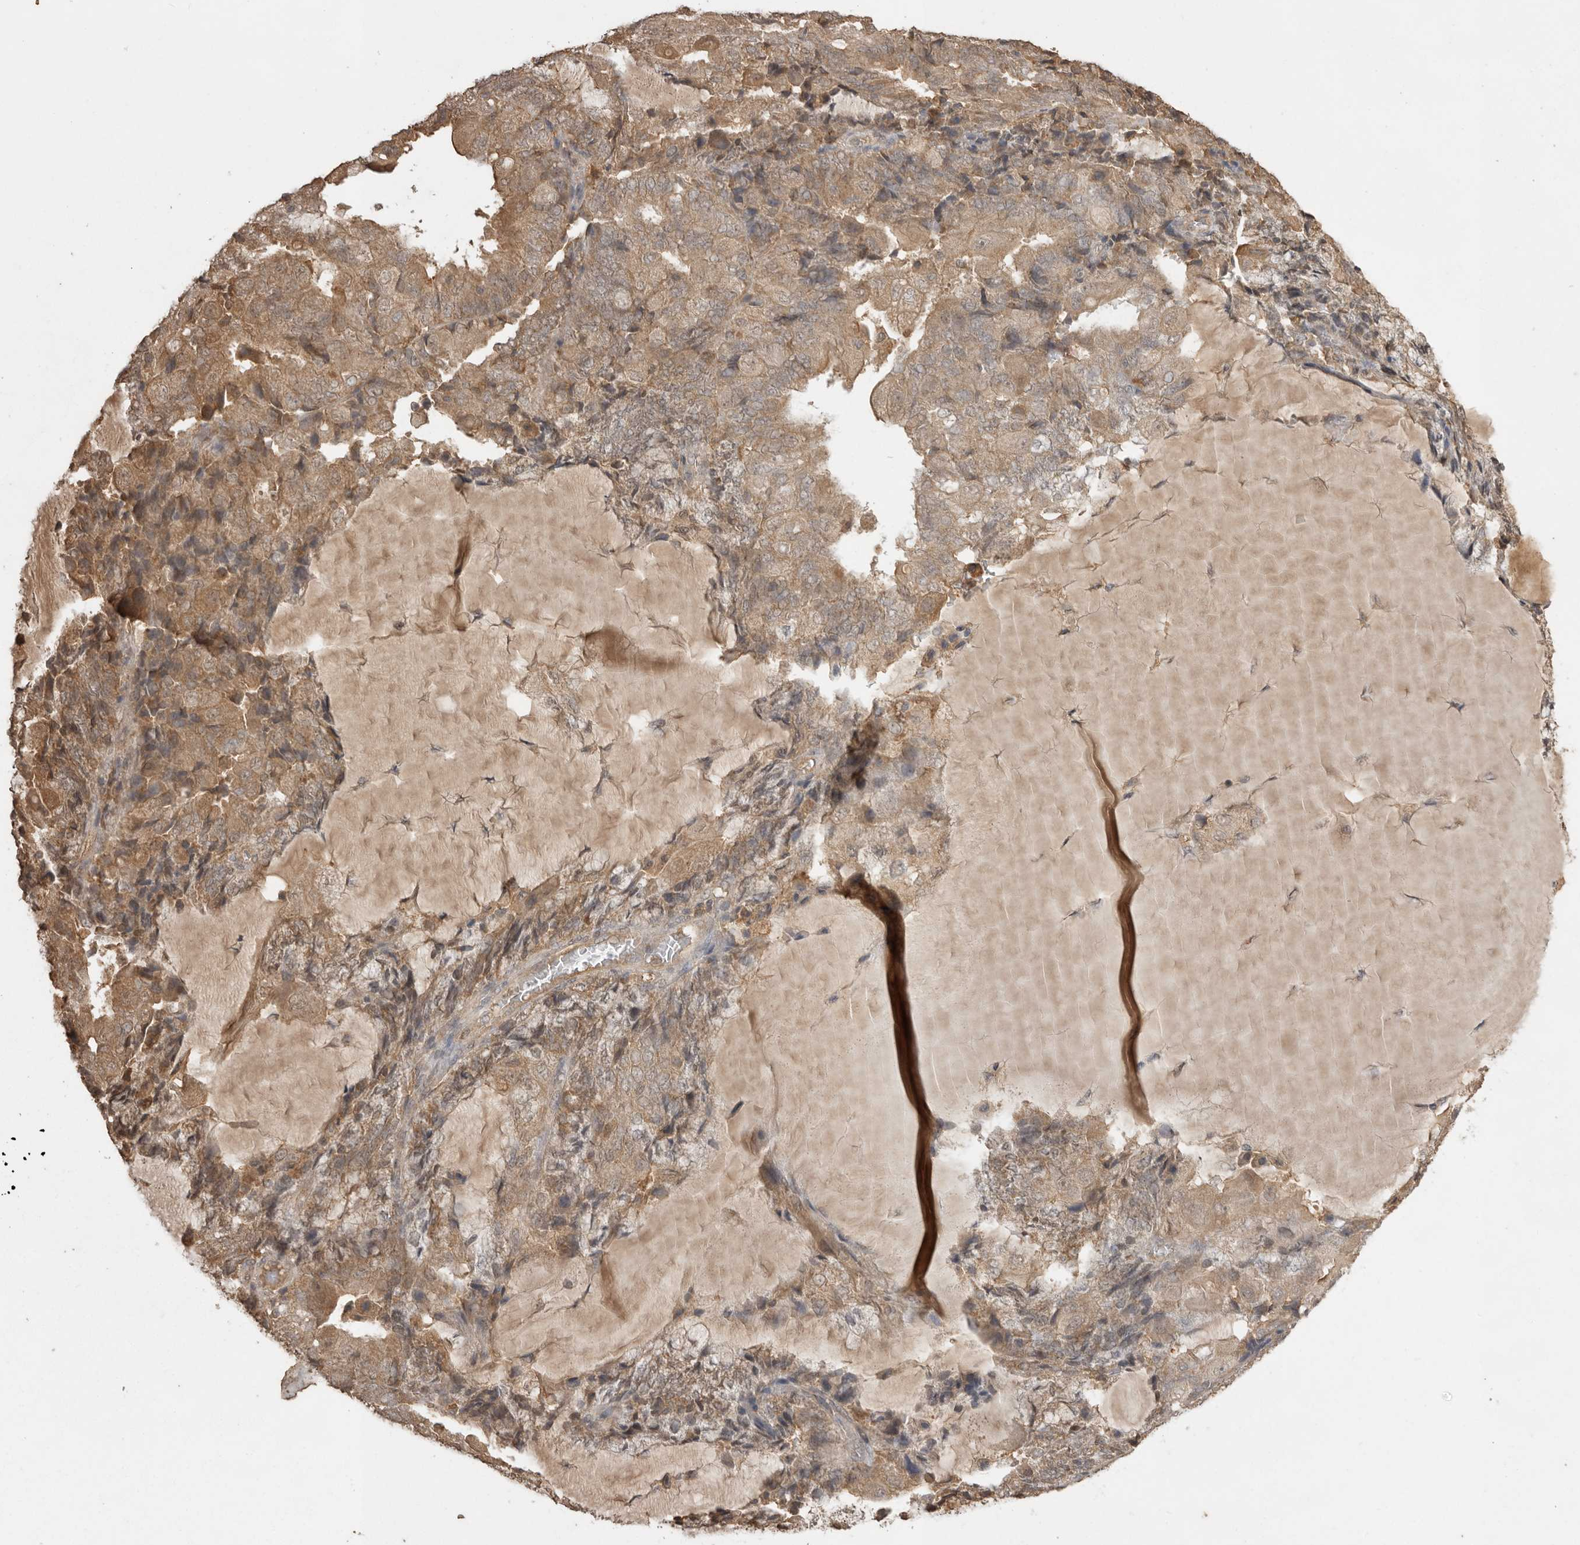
{"staining": {"intensity": "moderate", "quantity": ">75%", "location": "cytoplasmic/membranous"}, "tissue": "endometrial cancer", "cell_type": "Tumor cells", "image_type": "cancer", "snomed": [{"axis": "morphology", "description": "Adenocarcinoma, NOS"}, {"axis": "topography", "description": "Endometrium"}], "caption": "Human adenocarcinoma (endometrial) stained with a protein marker exhibits moderate staining in tumor cells.", "gene": "JAG2", "patient": {"sex": "female", "age": 81}}